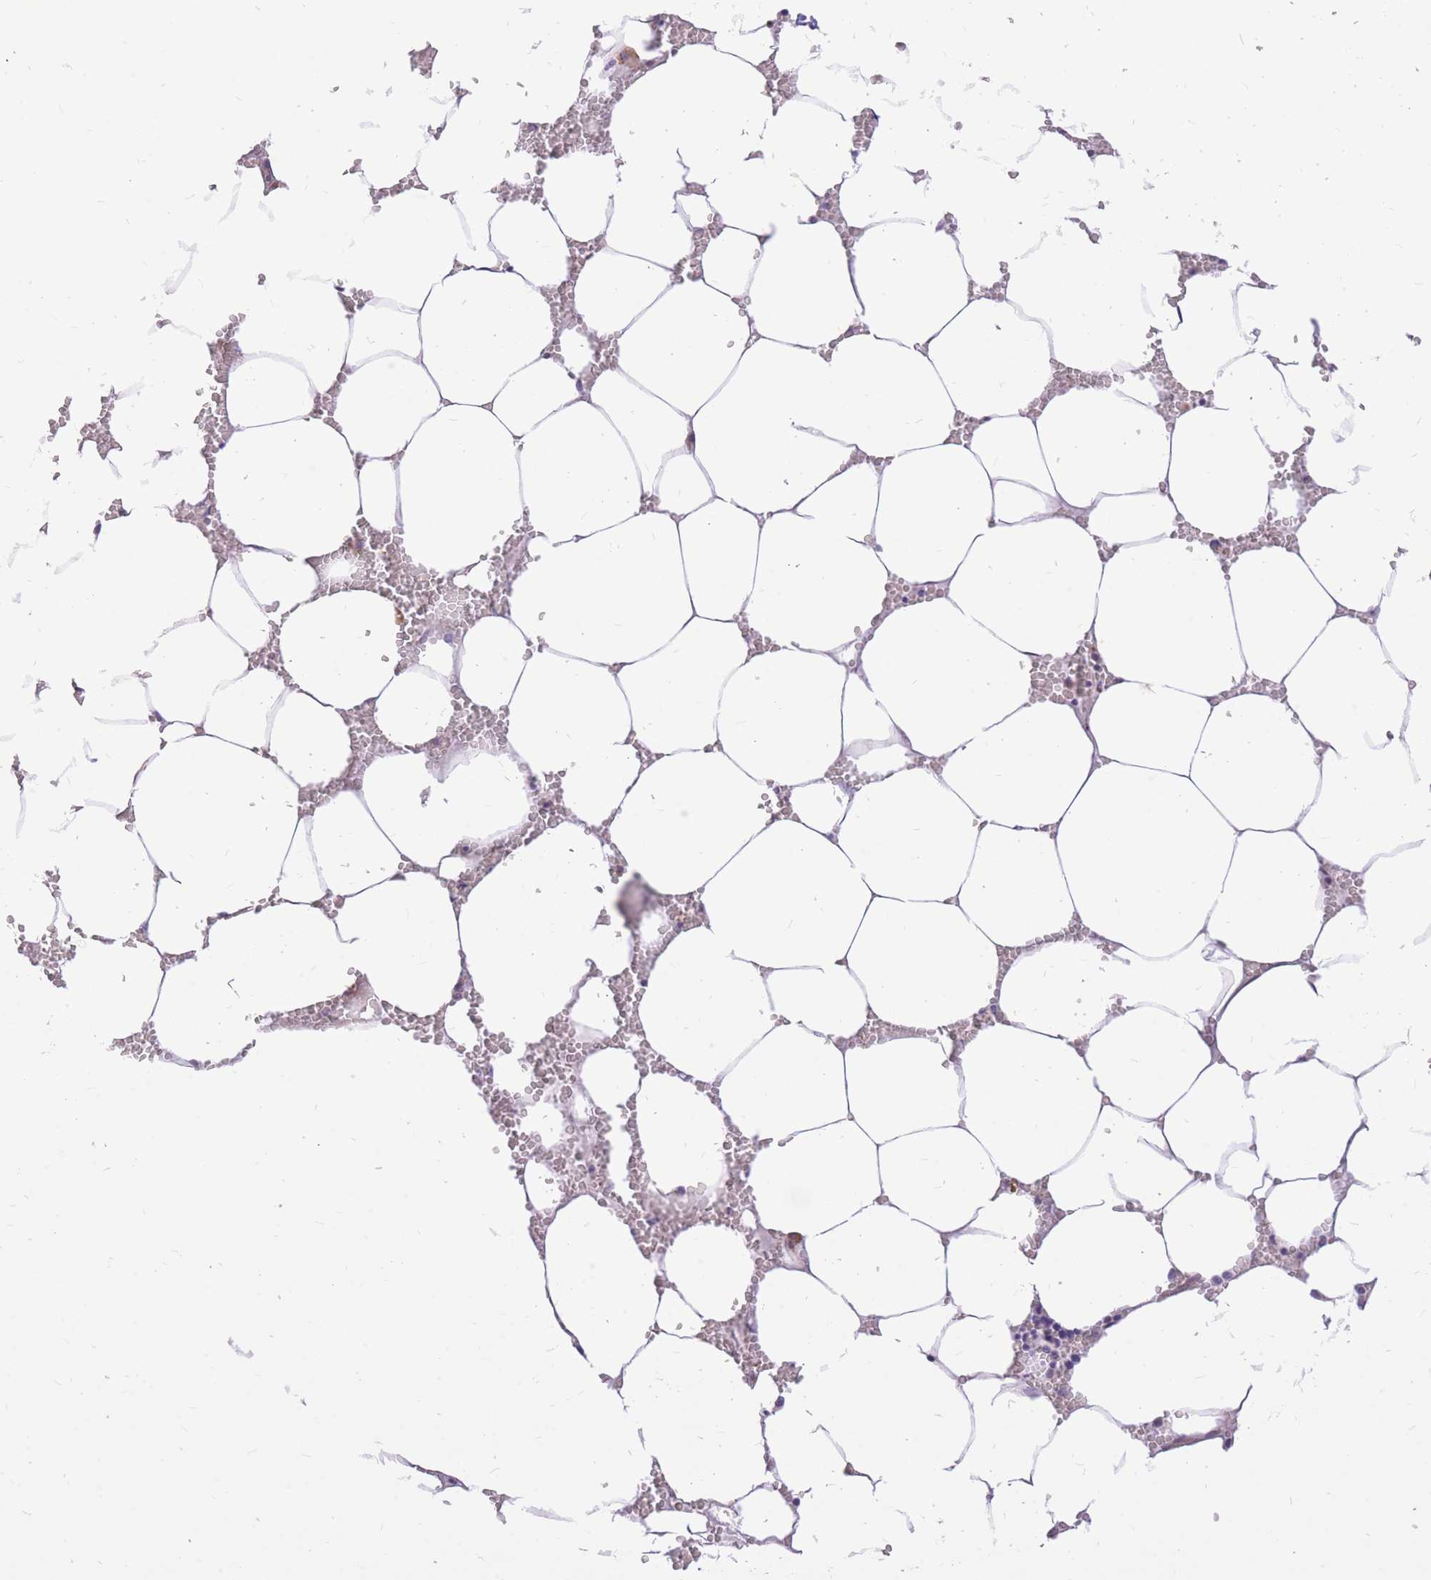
{"staining": {"intensity": "moderate", "quantity": "<25%", "location": "cytoplasmic/membranous"}, "tissue": "bone marrow", "cell_type": "Hematopoietic cells", "image_type": "normal", "snomed": [{"axis": "morphology", "description": "Normal tissue, NOS"}, {"axis": "topography", "description": "Bone marrow"}], "caption": "Immunohistochemical staining of benign human bone marrow shows moderate cytoplasmic/membranous protein expression in approximately <25% of hematopoietic cells.", "gene": "TOPAZ1", "patient": {"sex": "male", "age": 70}}